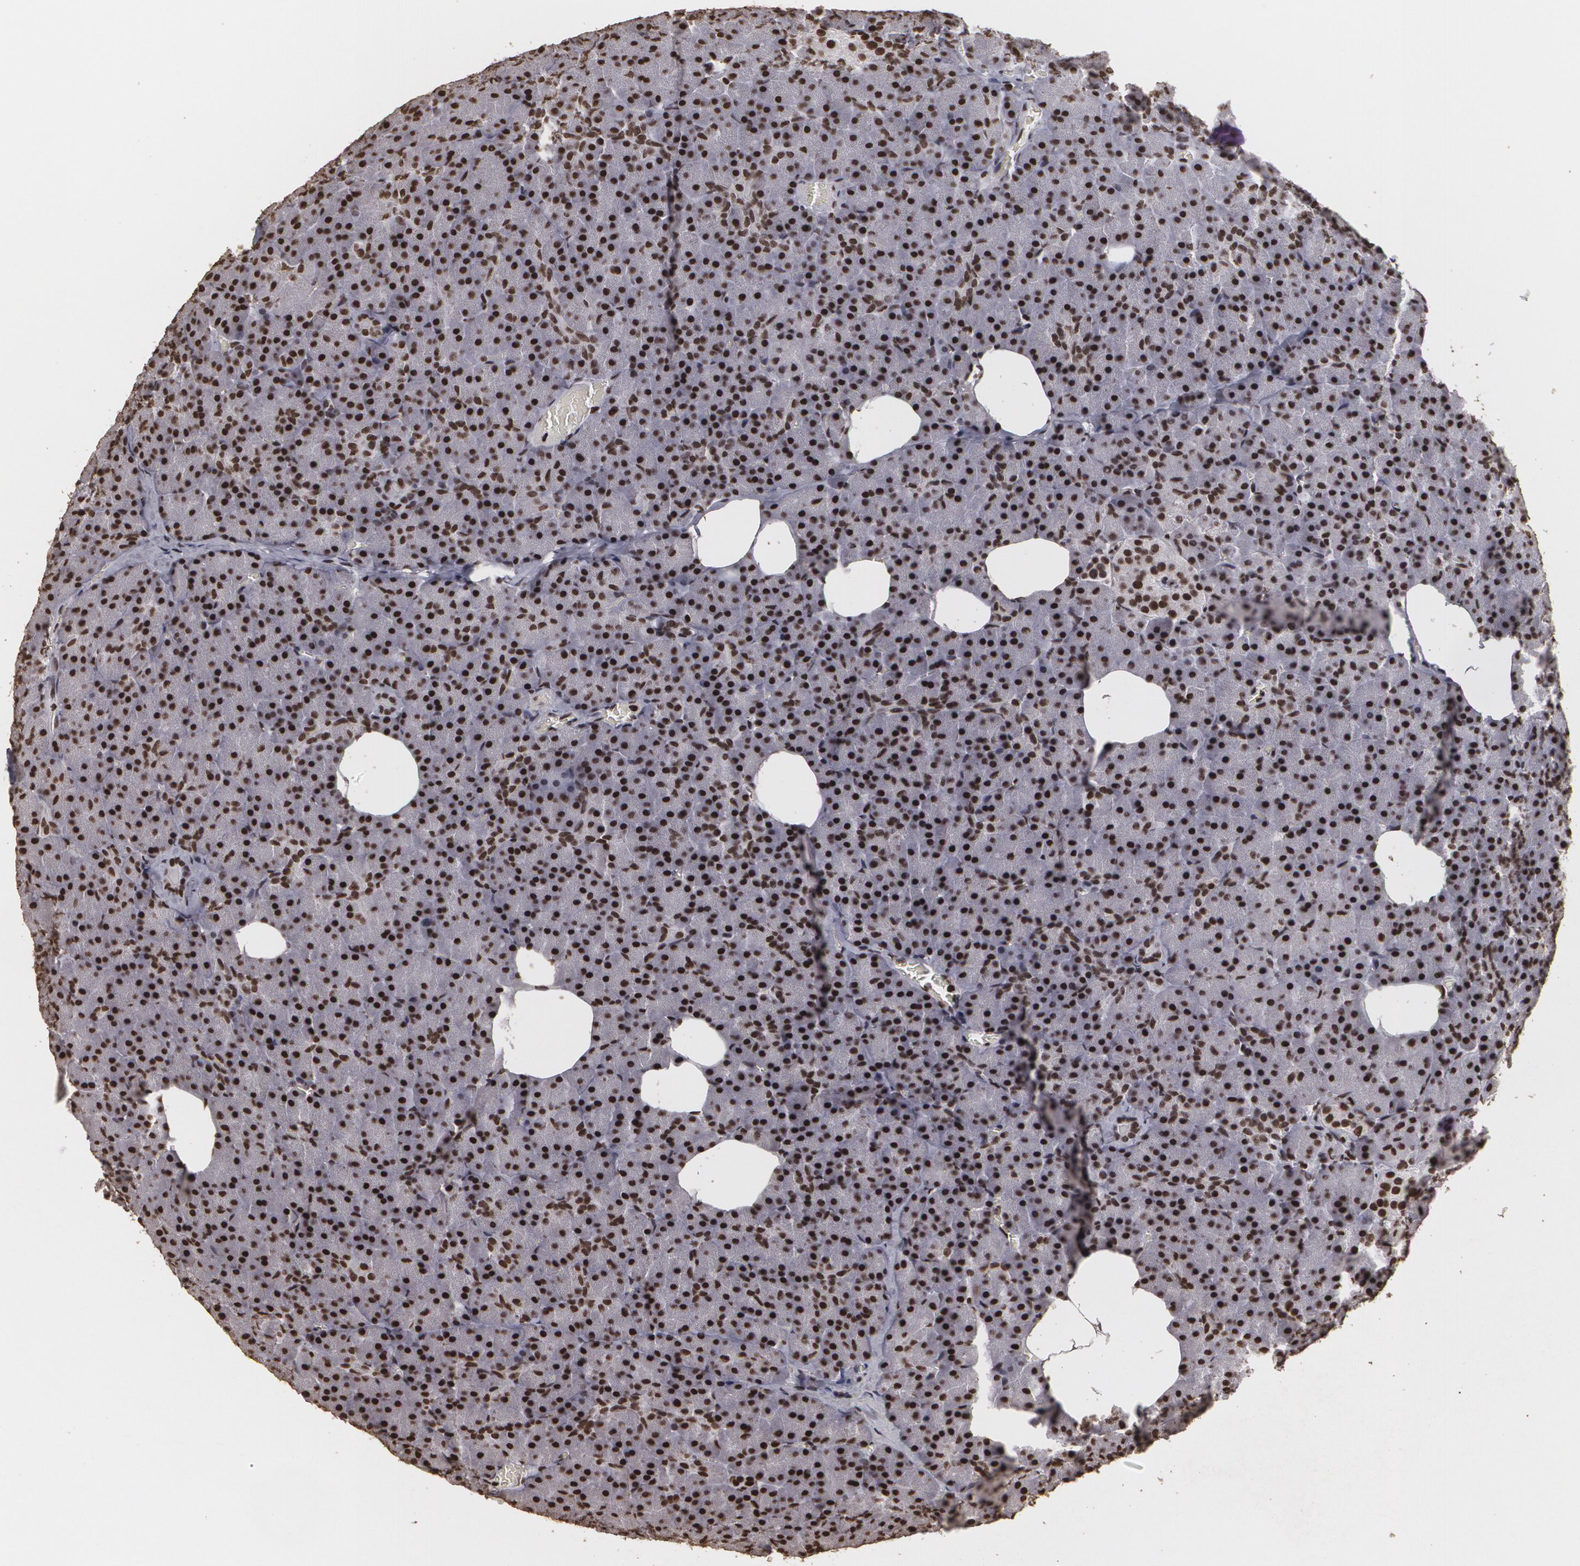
{"staining": {"intensity": "strong", "quantity": ">75%", "location": "nuclear"}, "tissue": "pancreas", "cell_type": "Exocrine glandular cells", "image_type": "normal", "snomed": [{"axis": "morphology", "description": "Normal tissue, NOS"}, {"axis": "topography", "description": "Pancreas"}], "caption": "Pancreas stained with DAB (3,3'-diaminobenzidine) IHC shows high levels of strong nuclear staining in about >75% of exocrine glandular cells.", "gene": "RCOR1", "patient": {"sex": "female", "age": 35}}